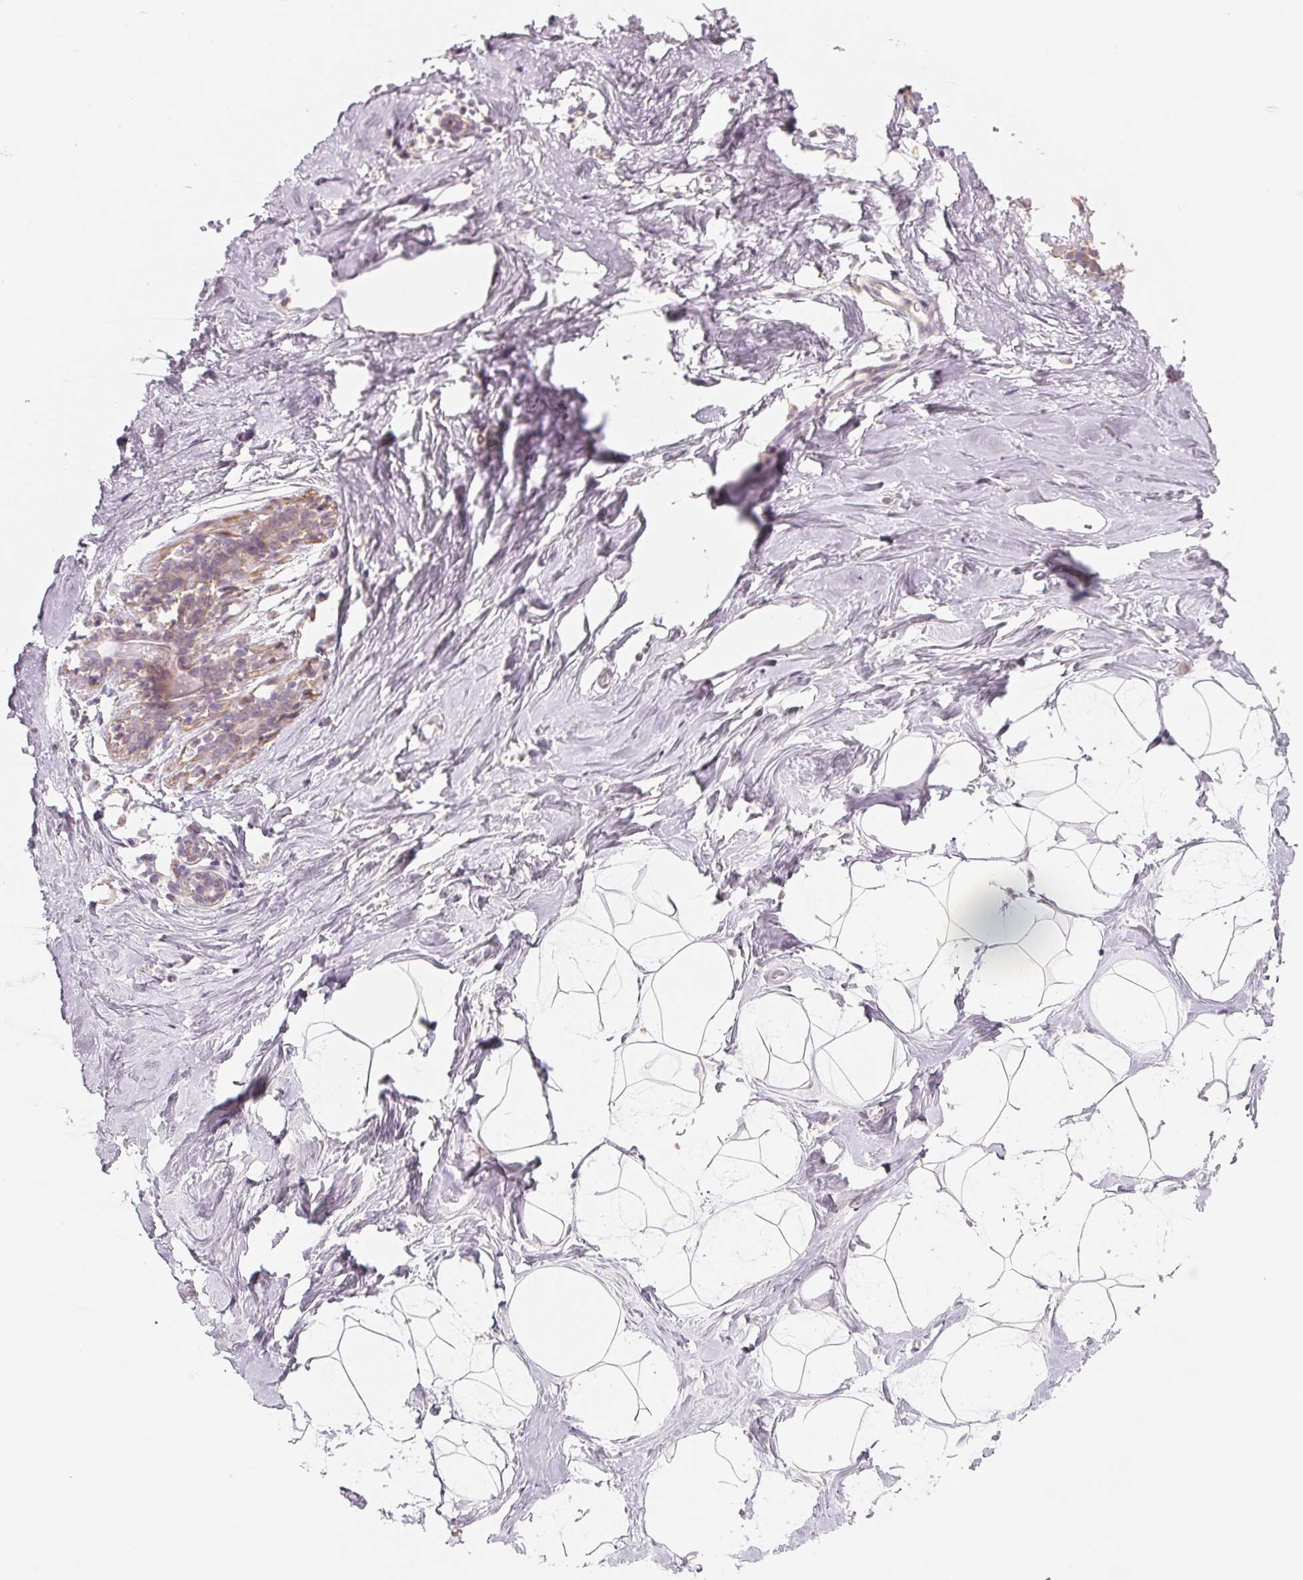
{"staining": {"intensity": "negative", "quantity": "none", "location": "none"}, "tissue": "breast", "cell_type": "Adipocytes", "image_type": "normal", "snomed": [{"axis": "morphology", "description": "Normal tissue, NOS"}, {"axis": "topography", "description": "Breast"}], "caption": "Protein analysis of unremarkable breast demonstrates no significant positivity in adipocytes. (DAB immunohistochemistry, high magnification).", "gene": "GHITM", "patient": {"sex": "female", "age": 32}}